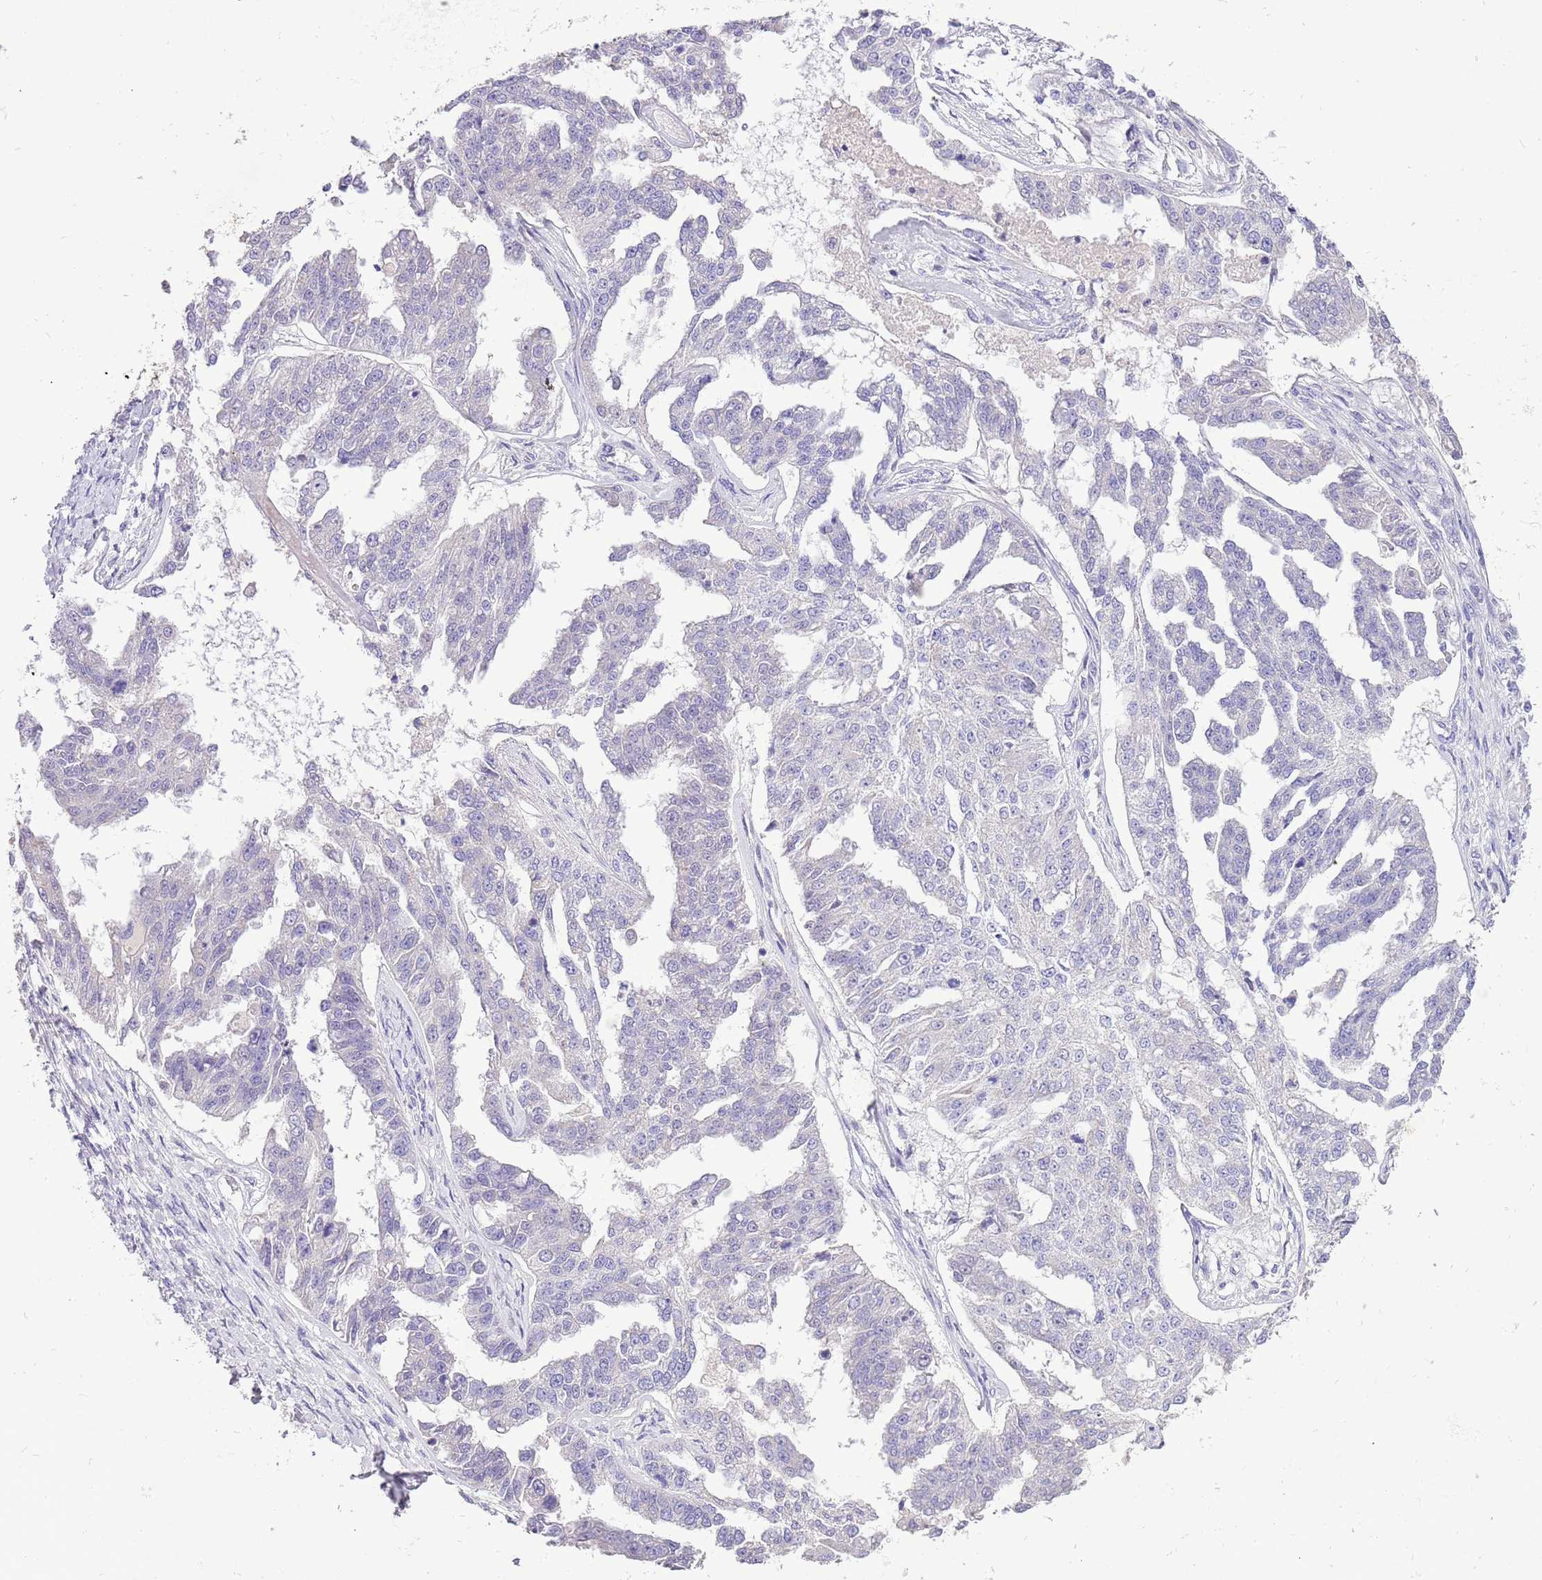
{"staining": {"intensity": "negative", "quantity": "none", "location": "none"}, "tissue": "ovarian cancer", "cell_type": "Tumor cells", "image_type": "cancer", "snomed": [{"axis": "morphology", "description": "Cystadenocarcinoma, serous, NOS"}, {"axis": "topography", "description": "Ovary"}], "caption": "This histopathology image is of ovarian serous cystadenocarcinoma stained with IHC to label a protein in brown with the nuclei are counter-stained blue. There is no positivity in tumor cells.", "gene": "GLCE", "patient": {"sex": "female", "age": 58}}